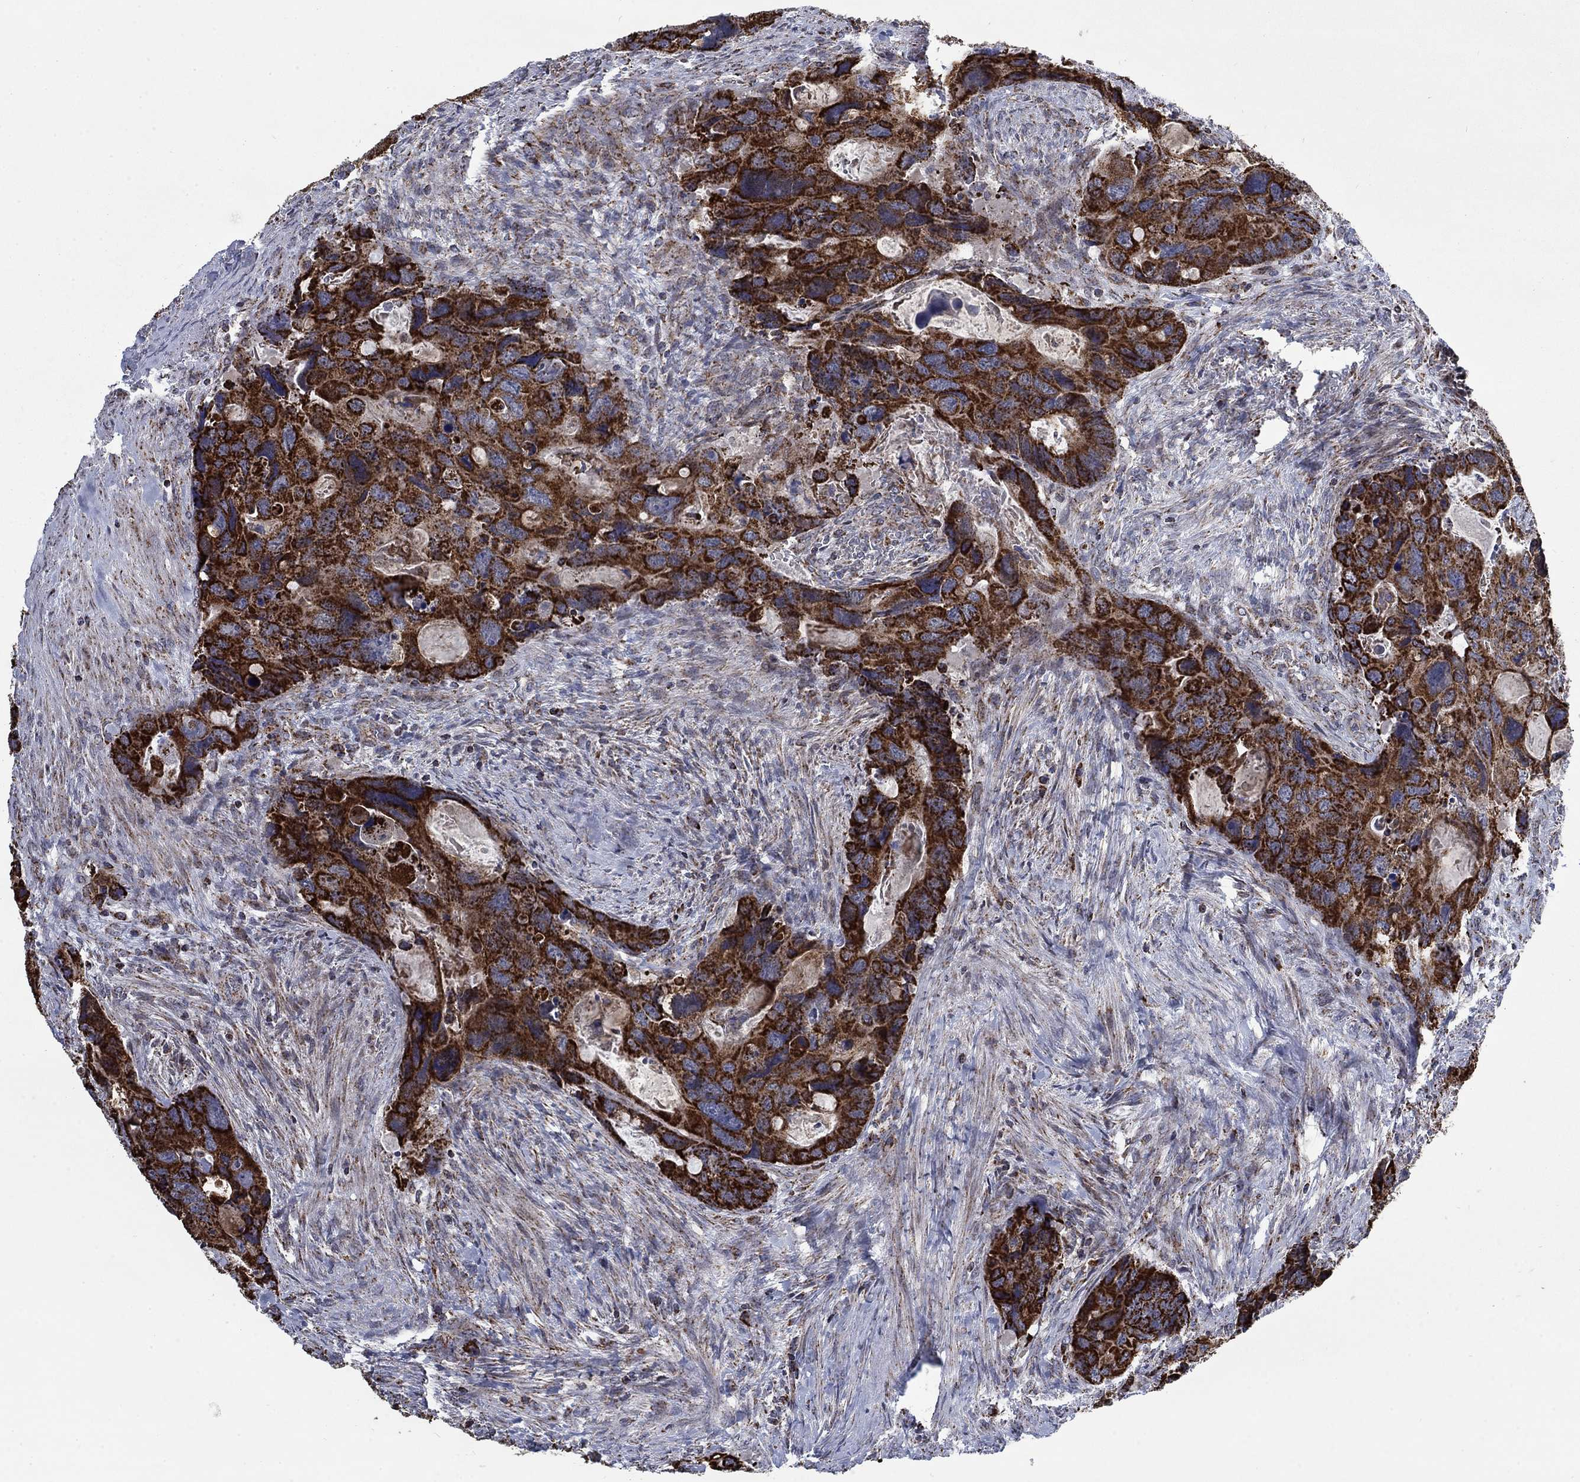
{"staining": {"intensity": "strong", "quantity": ">75%", "location": "cytoplasmic/membranous"}, "tissue": "colorectal cancer", "cell_type": "Tumor cells", "image_type": "cancer", "snomed": [{"axis": "morphology", "description": "Adenocarcinoma, NOS"}, {"axis": "topography", "description": "Rectum"}], "caption": "This micrograph displays colorectal cancer stained with IHC to label a protein in brown. The cytoplasmic/membranous of tumor cells show strong positivity for the protein. Nuclei are counter-stained blue.", "gene": "MOAP1", "patient": {"sex": "male", "age": 62}}